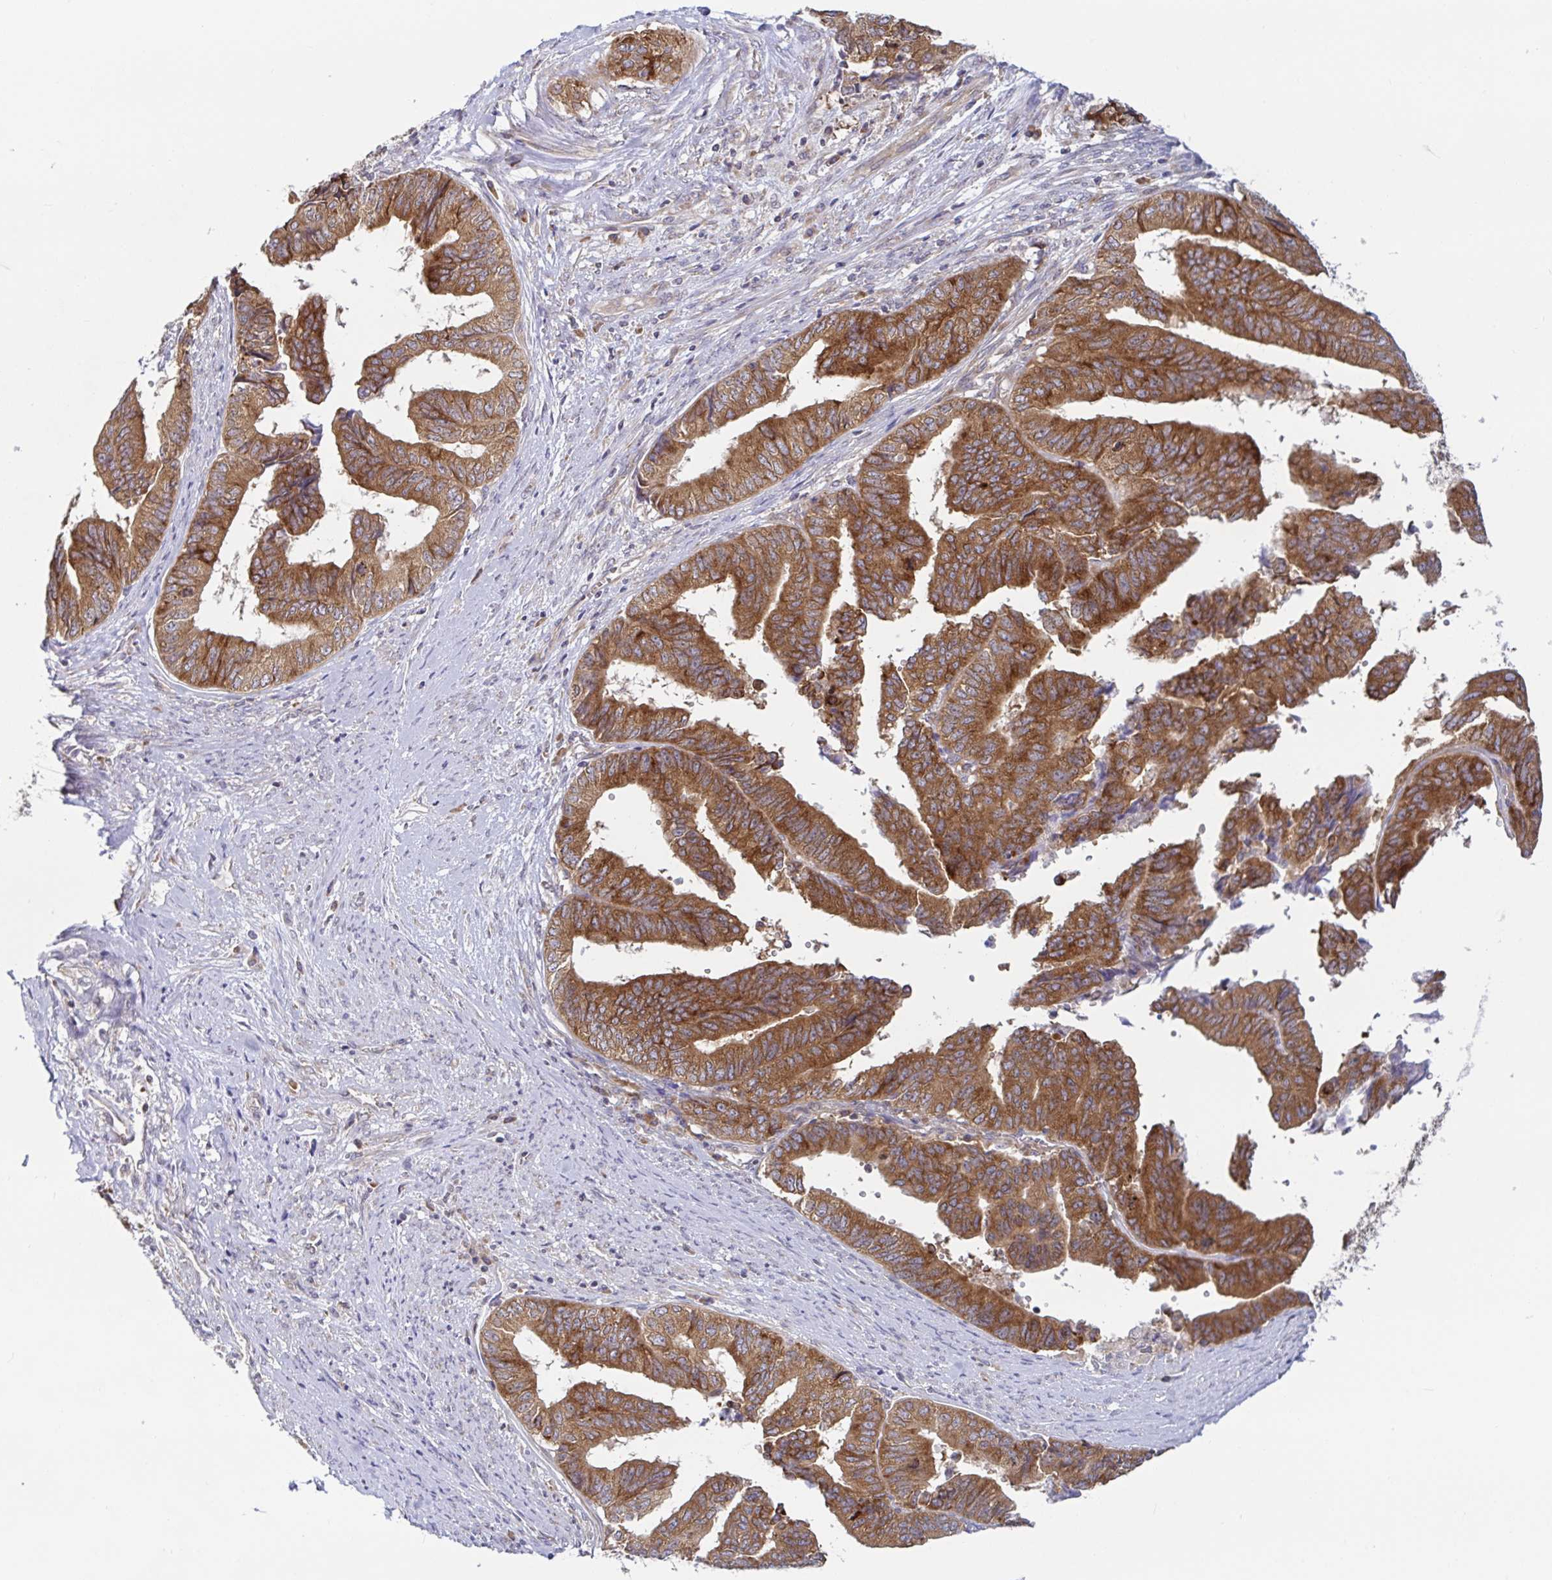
{"staining": {"intensity": "moderate", "quantity": ">75%", "location": "cytoplasmic/membranous"}, "tissue": "endometrial cancer", "cell_type": "Tumor cells", "image_type": "cancer", "snomed": [{"axis": "morphology", "description": "Adenocarcinoma, NOS"}, {"axis": "topography", "description": "Endometrium"}], "caption": "There is medium levels of moderate cytoplasmic/membranous staining in tumor cells of endometrial cancer (adenocarcinoma), as demonstrated by immunohistochemical staining (brown color).", "gene": "LARP1", "patient": {"sex": "female", "age": 65}}